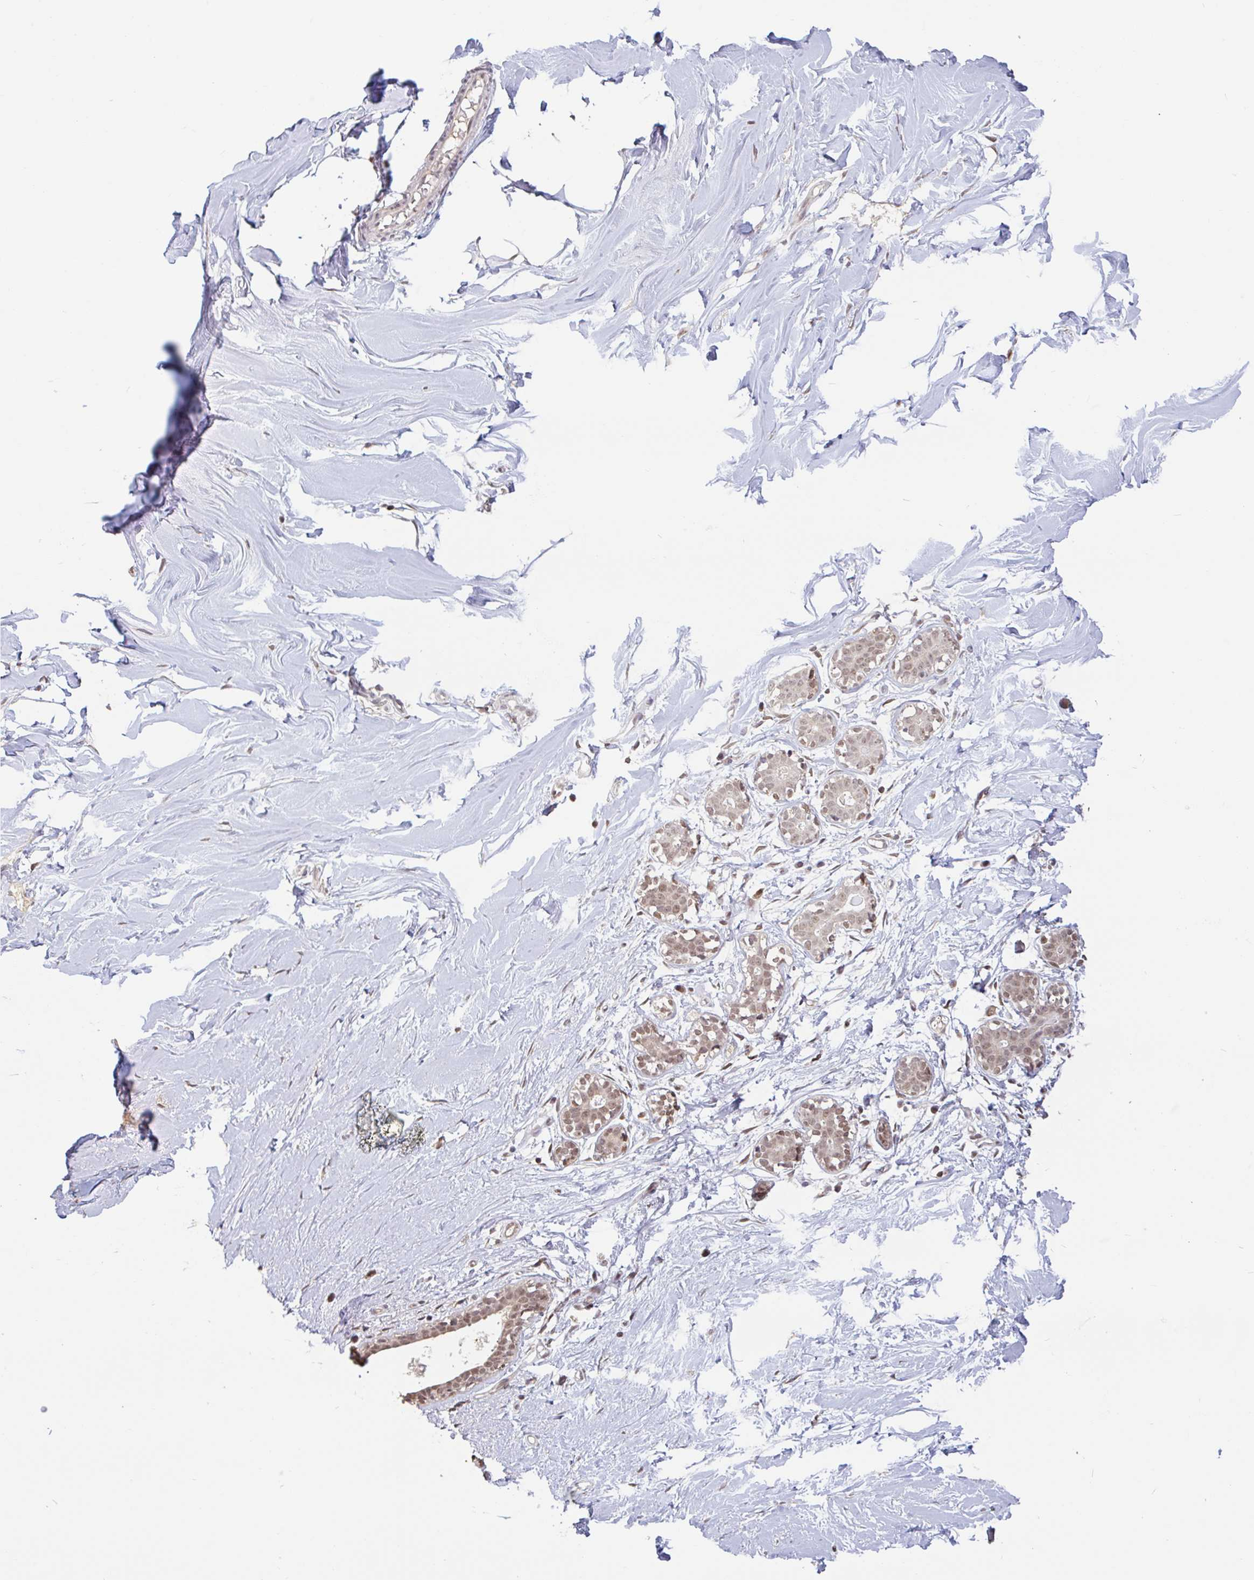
{"staining": {"intensity": "negative", "quantity": "none", "location": "none"}, "tissue": "breast", "cell_type": "Adipocytes", "image_type": "normal", "snomed": [{"axis": "morphology", "description": "Normal tissue, NOS"}, {"axis": "topography", "description": "Breast"}], "caption": "IHC histopathology image of unremarkable breast stained for a protein (brown), which reveals no staining in adipocytes.", "gene": "DR1", "patient": {"sex": "female", "age": 27}}